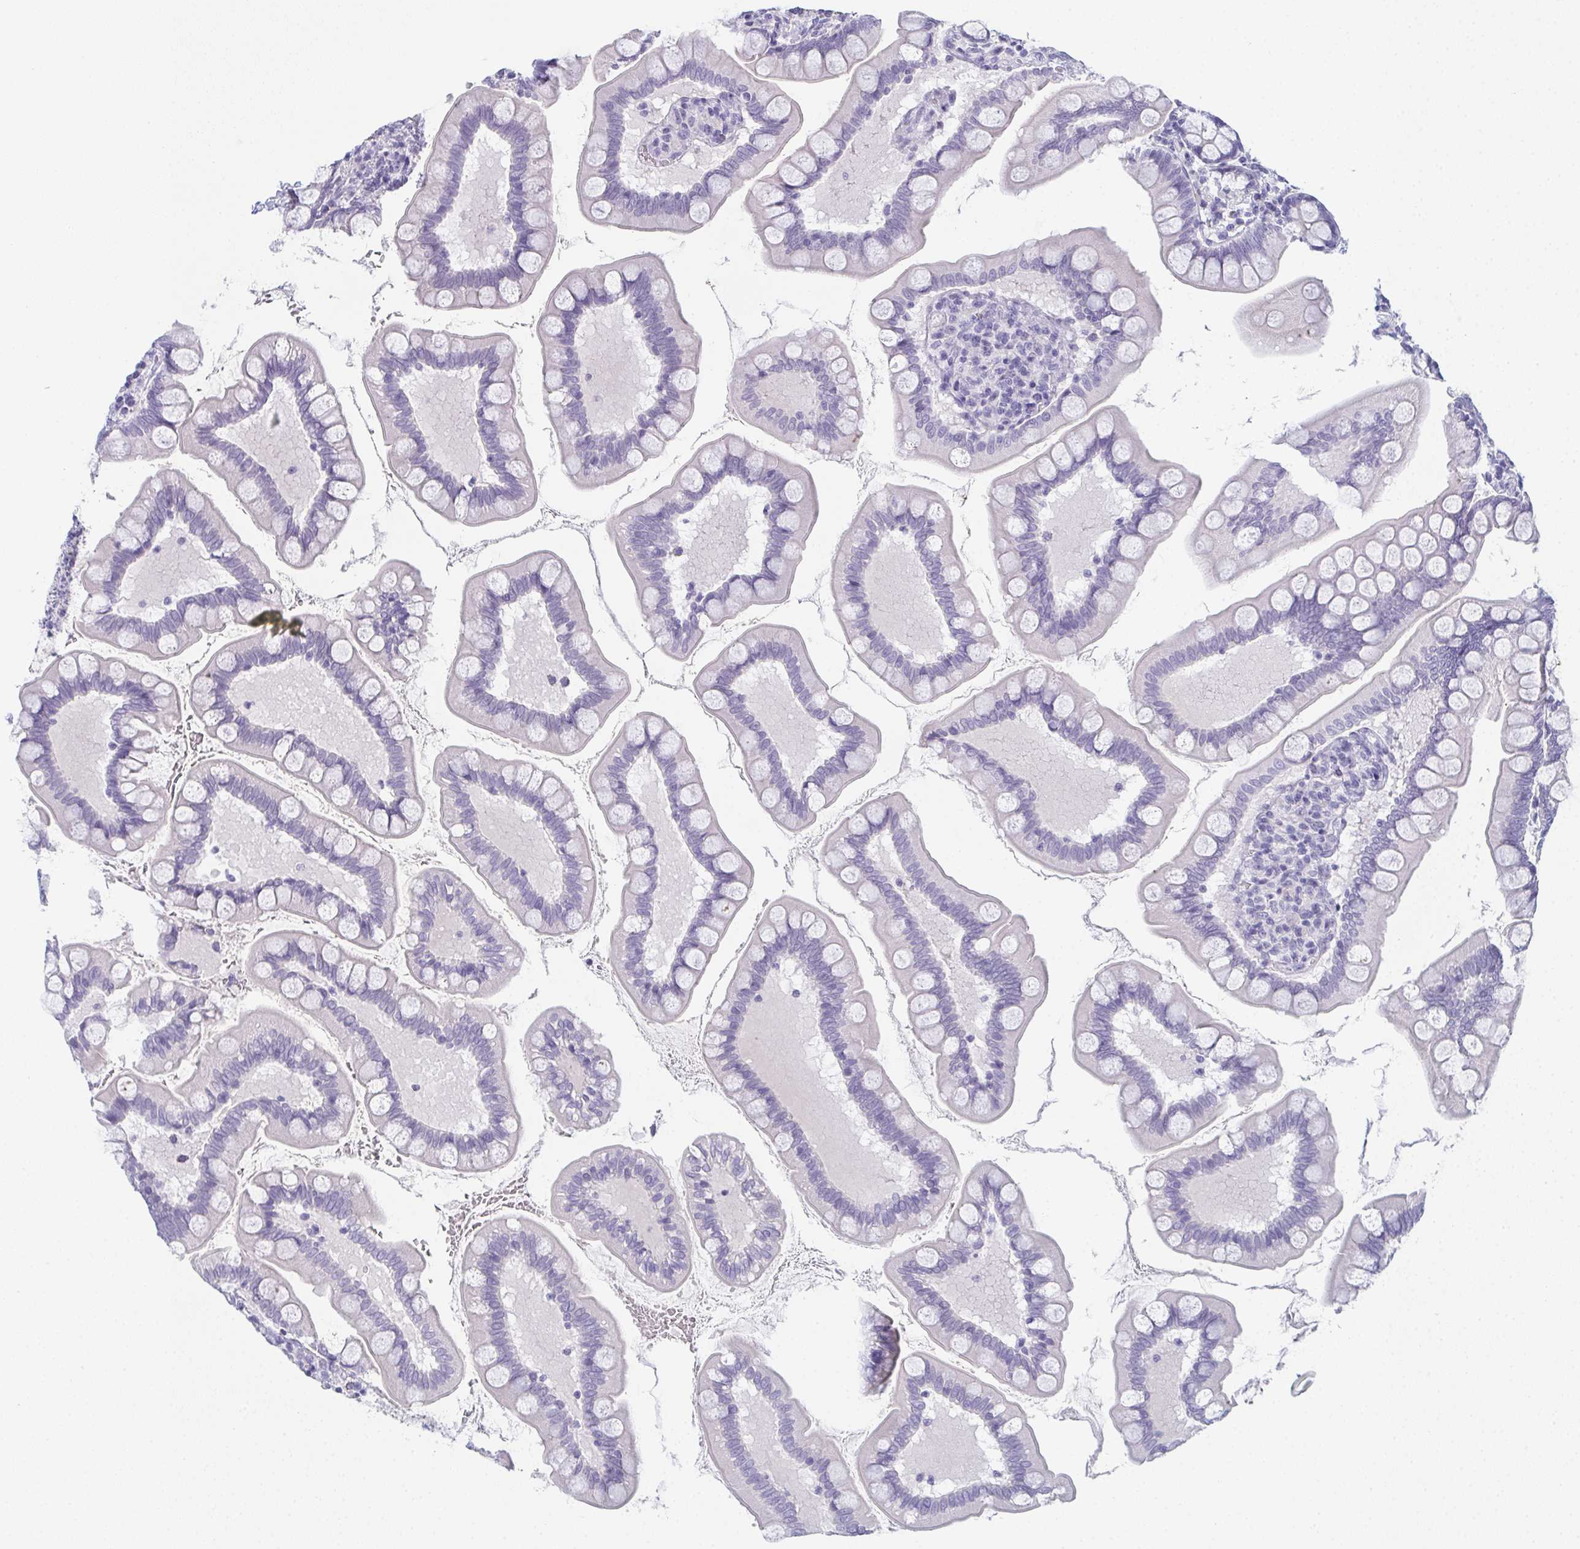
{"staining": {"intensity": "negative", "quantity": "none", "location": "none"}, "tissue": "small intestine", "cell_type": "Glandular cells", "image_type": "normal", "snomed": [{"axis": "morphology", "description": "Normal tissue, NOS"}, {"axis": "topography", "description": "Small intestine"}], "caption": "A high-resolution histopathology image shows IHC staining of unremarkable small intestine, which shows no significant staining in glandular cells.", "gene": "SLC36A2", "patient": {"sex": "female", "age": 56}}